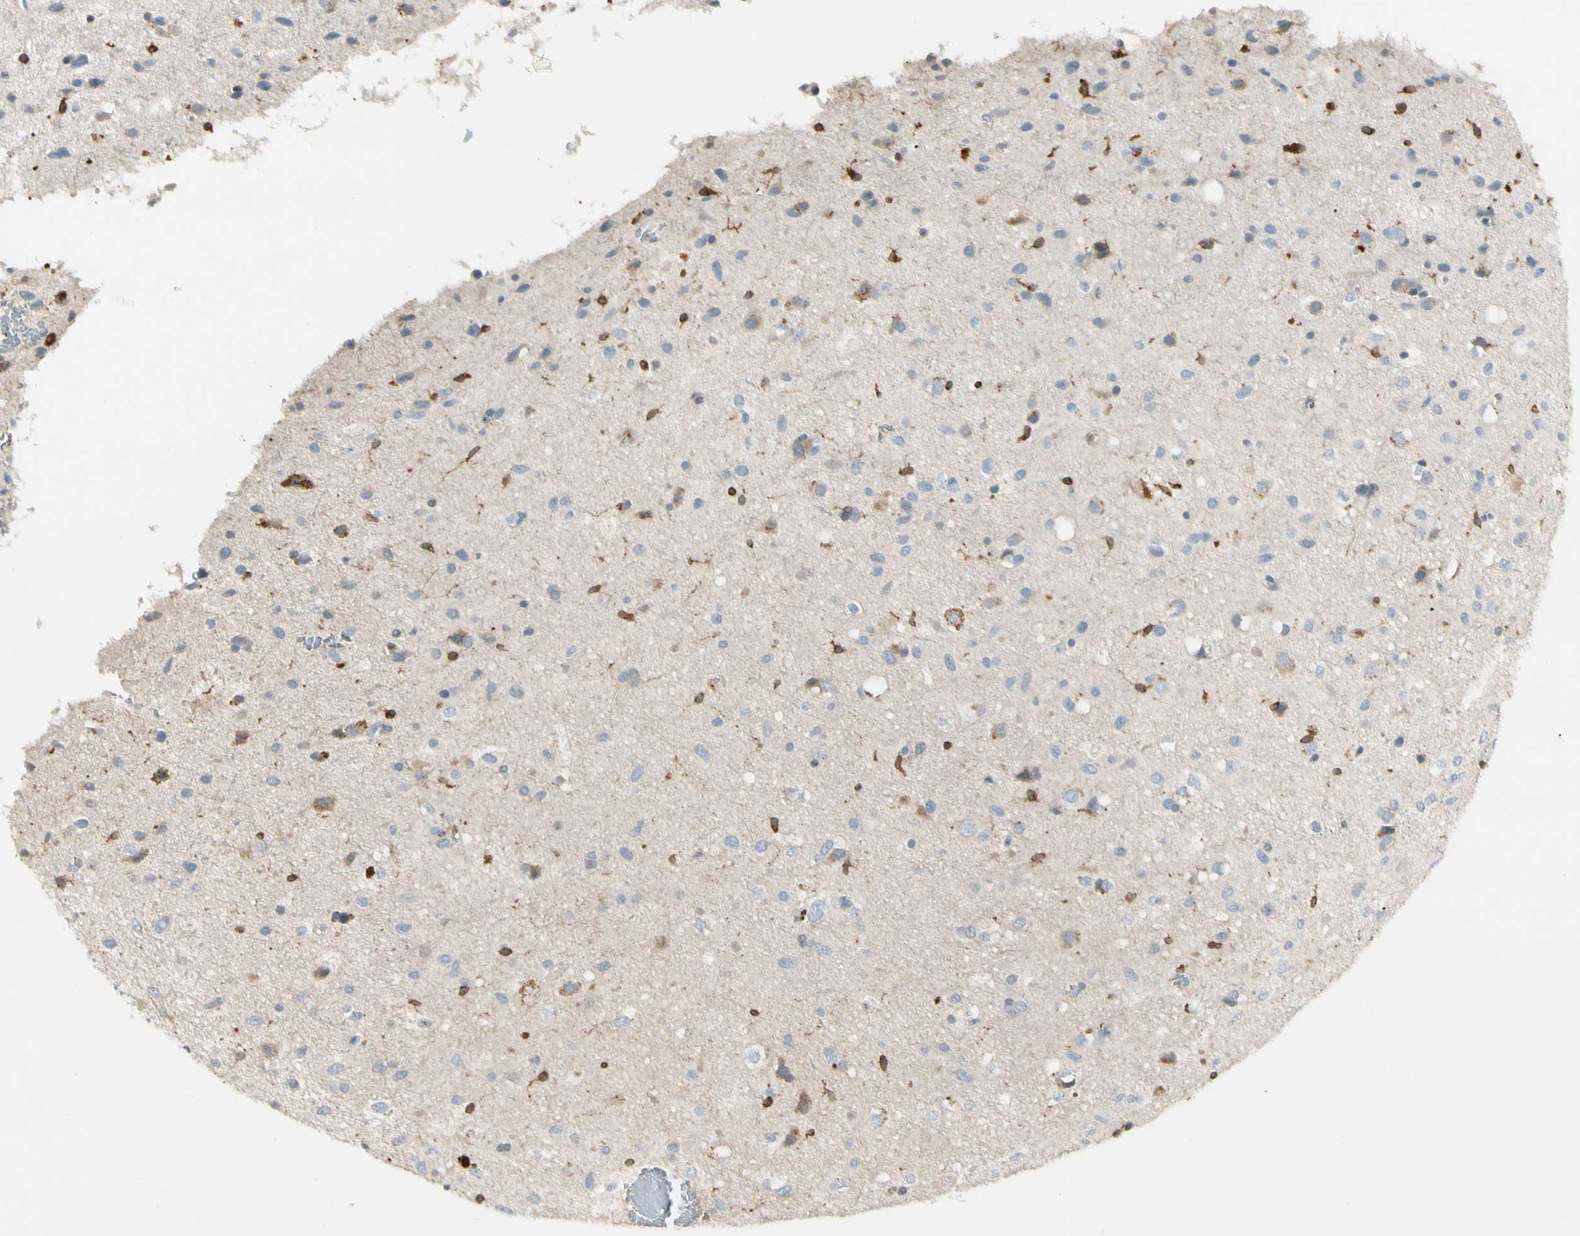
{"staining": {"intensity": "negative", "quantity": "none", "location": "none"}, "tissue": "glioma", "cell_type": "Tumor cells", "image_type": "cancer", "snomed": [{"axis": "morphology", "description": "Glioma, malignant, Low grade"}, {"axis": "topography", "description": "Brain"}], "caption": "Immunohistochemical staining of malignant glioma (low-grade) demonstrates no significant staining in tumor cells.", "gene": "LPCAT2", "patient": {"sex": "male", "age": 77}}